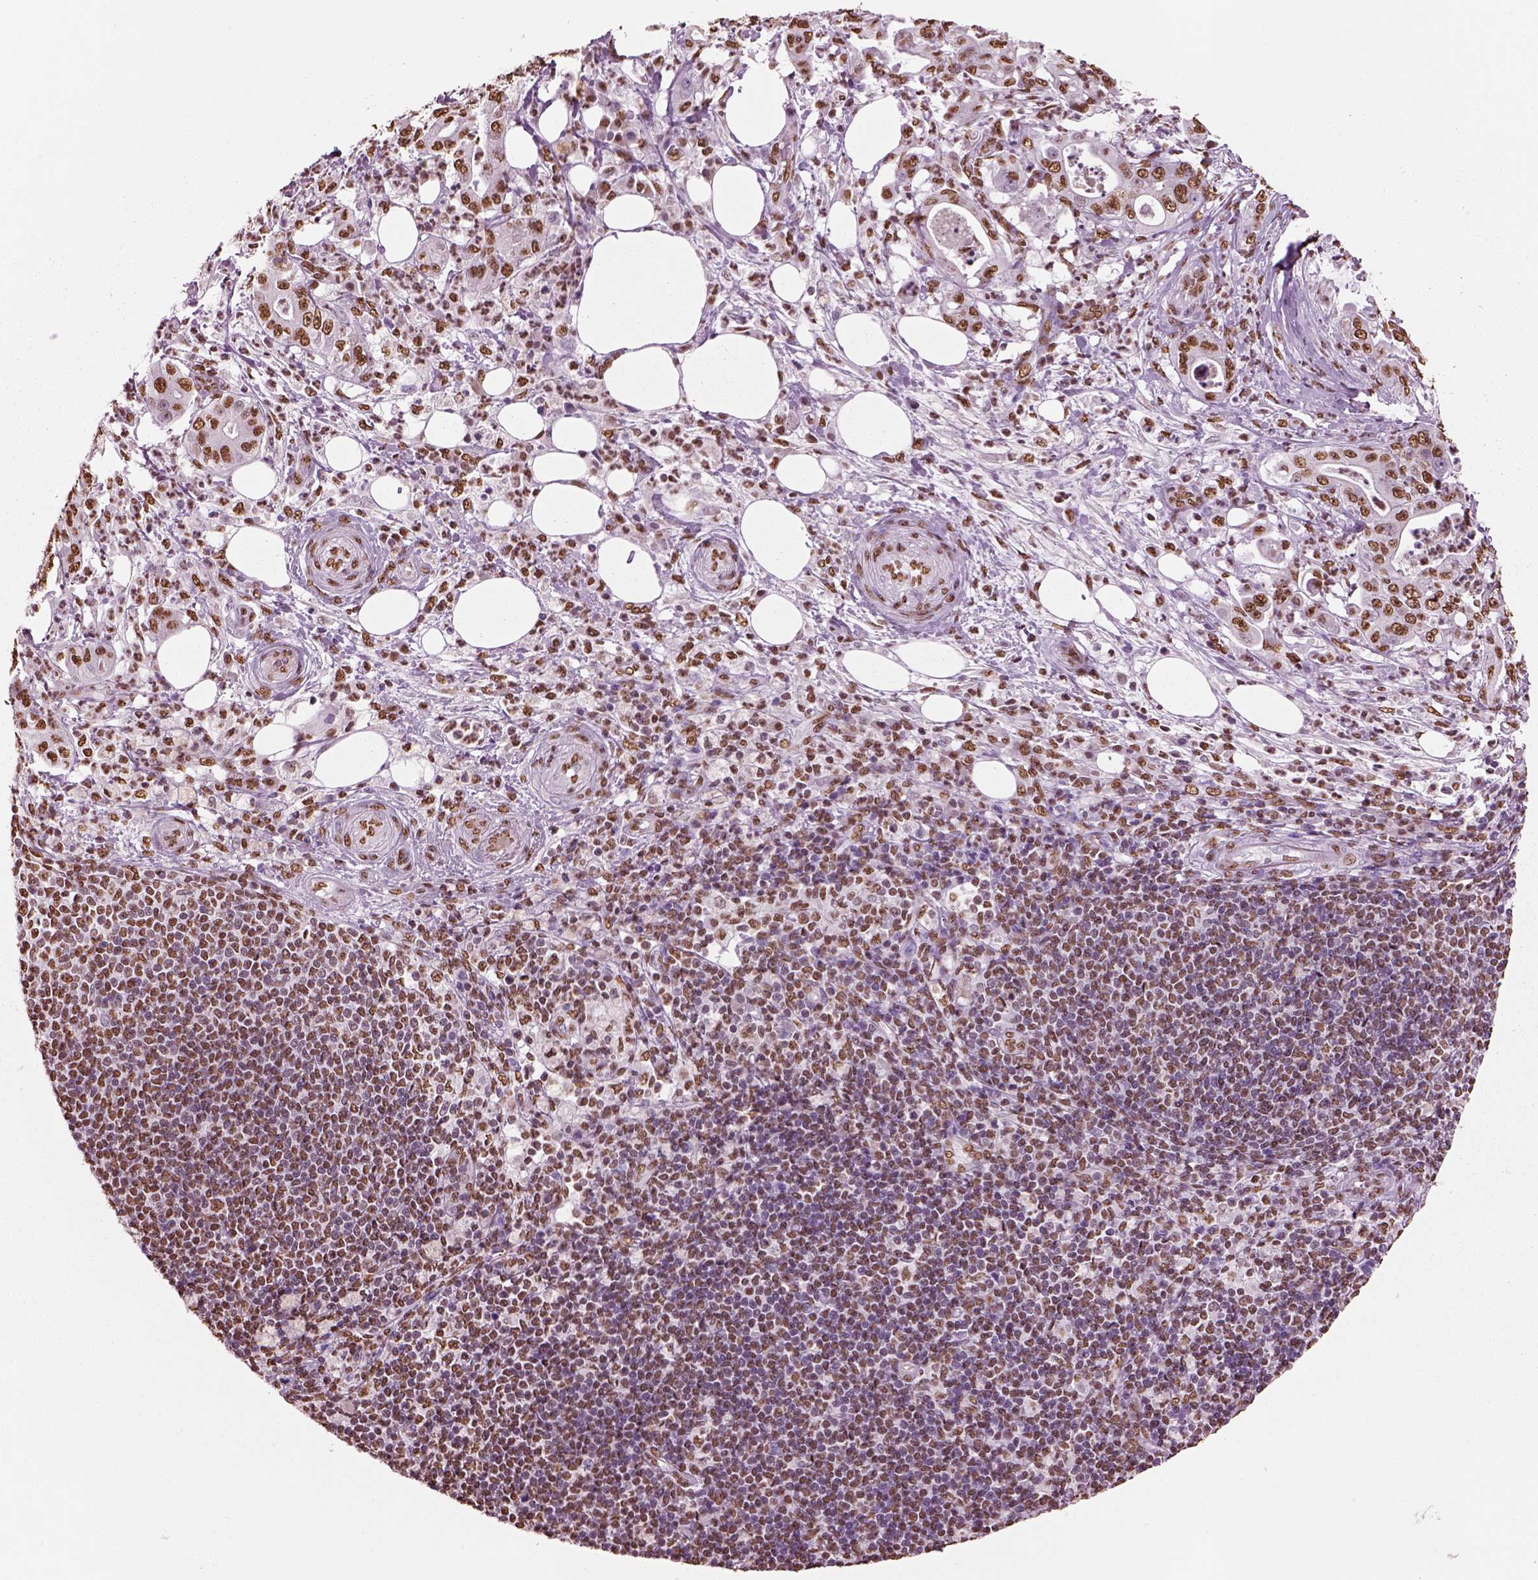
{"staining": {"intensity": "moderate", "quantity": ">75%", "location": "nuclear"}, "tissue": "pancreatic cancer", "cell_type": "Tumor cells", "image_type": "cancer", "snomed": [{"axis": "morphology", "description": "Adenocarcinoma, NOS"}, {"axis": "topography", "description": "Pancreas"}], "caption": "Immunohistochemical staining of adenocarcinoma (pancreatic) shows medium levels of moderate nuclear expression in approximately >75% of tumor cells.", "gene": "DDX3X", "patient": {"sex": "male", "age": 71}}